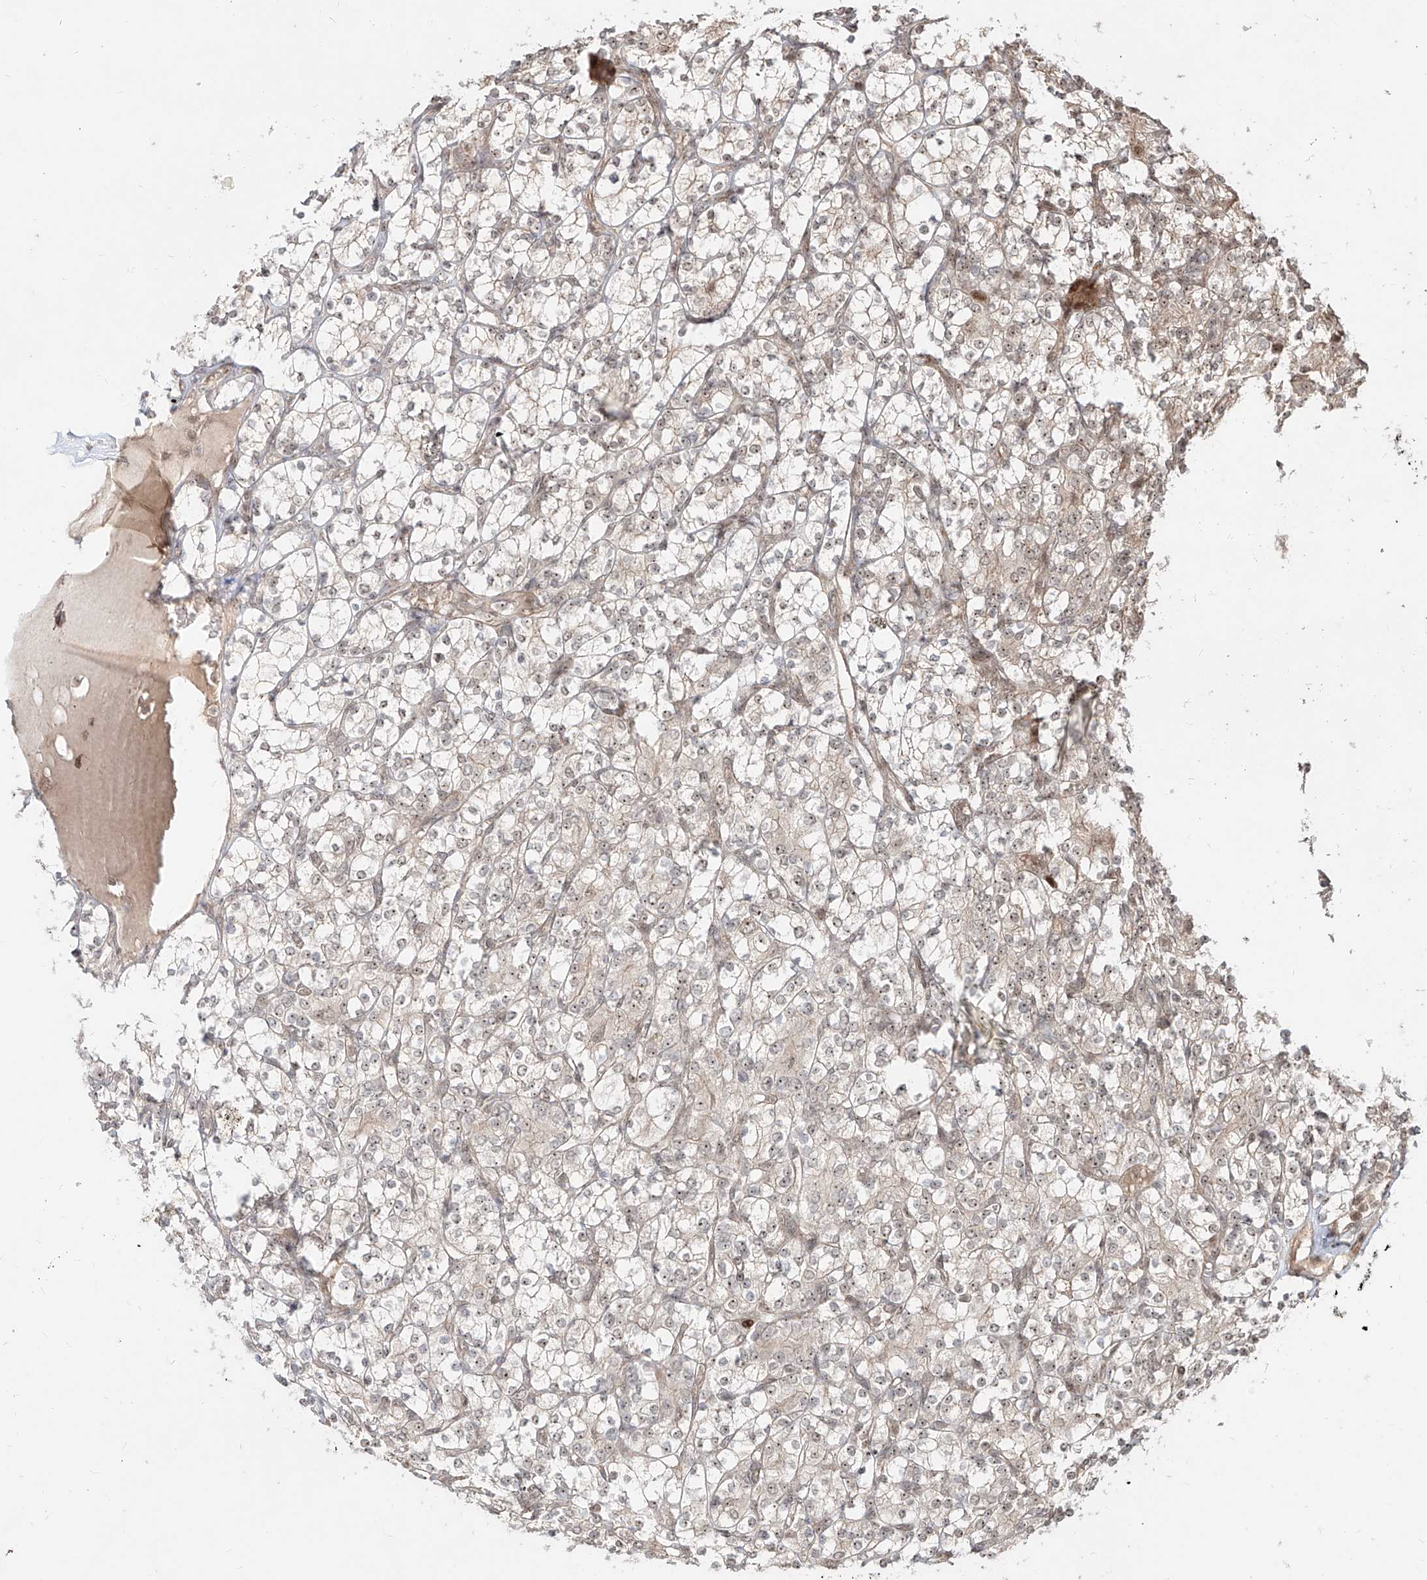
{"staining": {"intensity": "weak", "quantity": "25%-75%", "location": "nuclear"}, "tissue": "renal cancer", "cell_type": "Tumor cells", "image_type": "cancer", "snomed": [{"axis": "morphology", "description": "Adenocarcinoma, NOS"}, {"axis": "topography", "description": "Kidney"}], "caption": "This image demonstrates immunohistochemistry (IHC) staining of adenocarcinoma (renal), with low weak nuclear expression in about 25%-75% of tumor cells.", "gene": "ZNF710", "patient": {"sex": "male", "age": 77}}